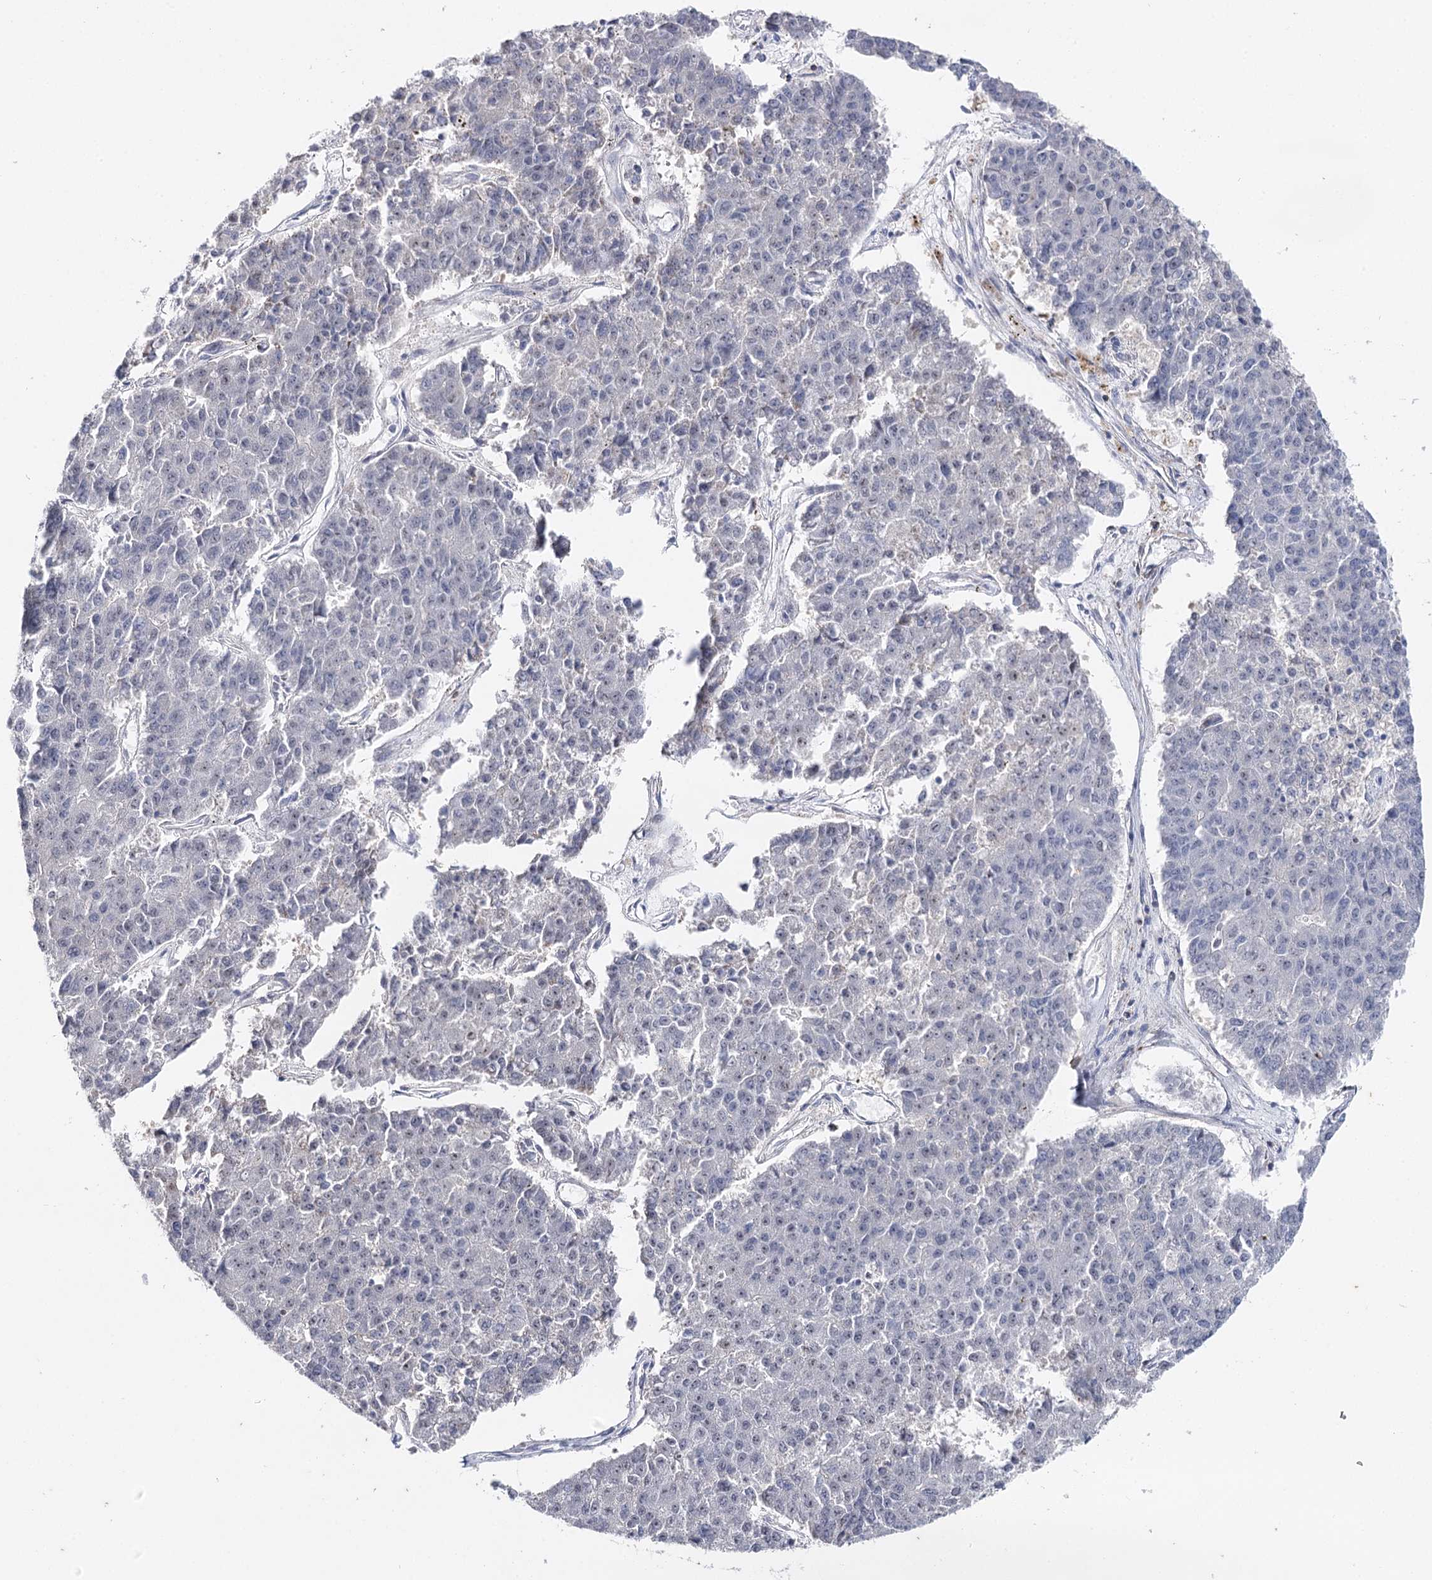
{"staining": {"intensity": "negative", "quantity": "none", "location": "none"}, "tissue": "pancreatic cancer", "cell_type": "Tumor cells", "image_type": "cancer", "snomed": [{"axis": "morphology", "description": "Adenocarcinoma, NOS"}, {"axis": "topography", "description": "Pancreas"}], "caption": "Human adenocarcinoma (pancreatic) stained for a protein using IHC shows no positivity in tumor cells.", "gene": "AGXT2", "patient": {"sex": "male", "age": 50}}